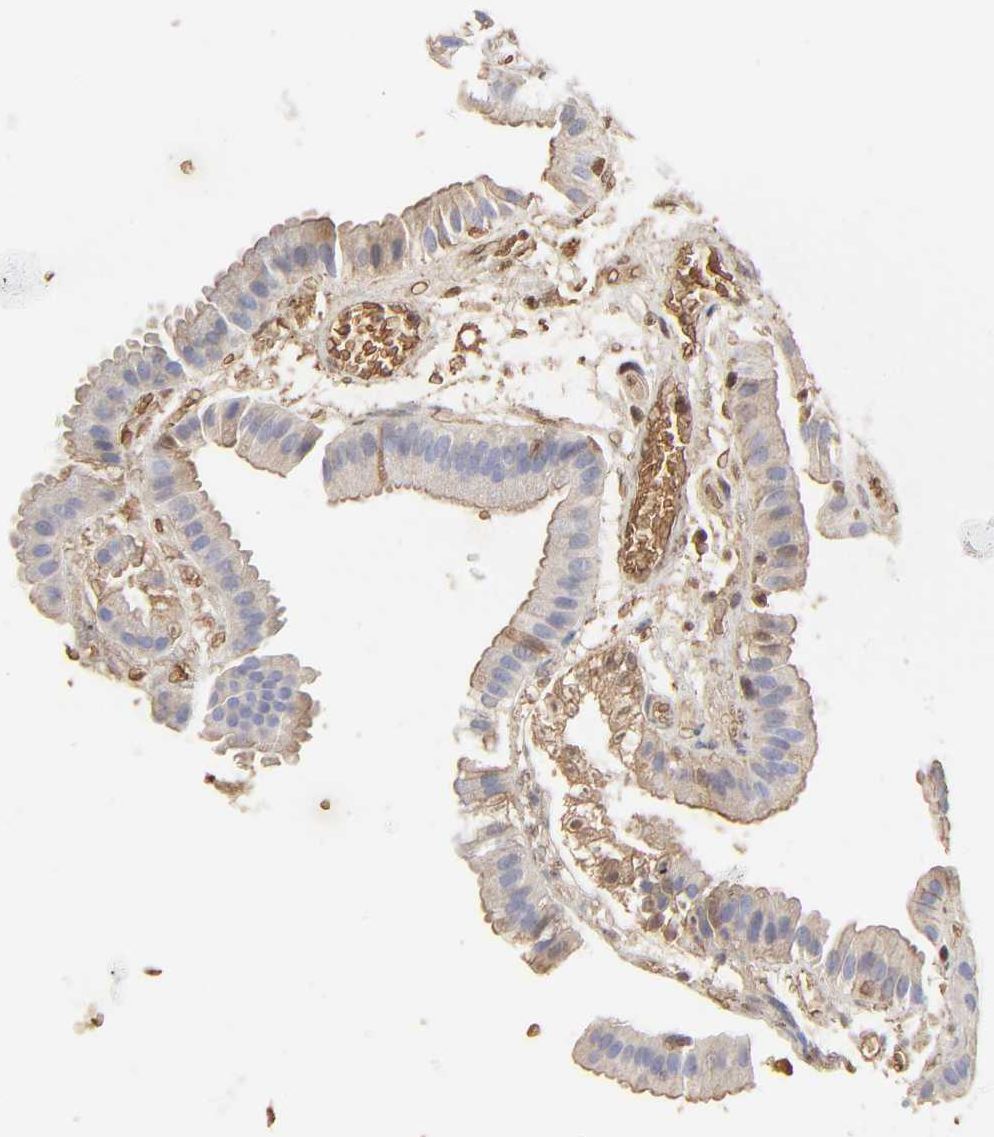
{"staining": {"intensity": "weak", "quantity": "25%-75%", "location": "cytoplasmic/membranous,nuclear"}, "tissue": "gallbladder", "cell_type": "Glandular cells", "image_type": "normal", "snomed": [{"axis": "morphology", "description": "Normal tissue, NOS"}, {"axis": "topography", "description": "Gallbladder"}], "caption": "The photomicrograph reveals a brown stain indicating the presence of a protein in the cytoplasmic/membranous,nuclear of glandular cells in gallbladder.", "gene": "PAG1", "patient": {"sex": "female", "age": 63}}